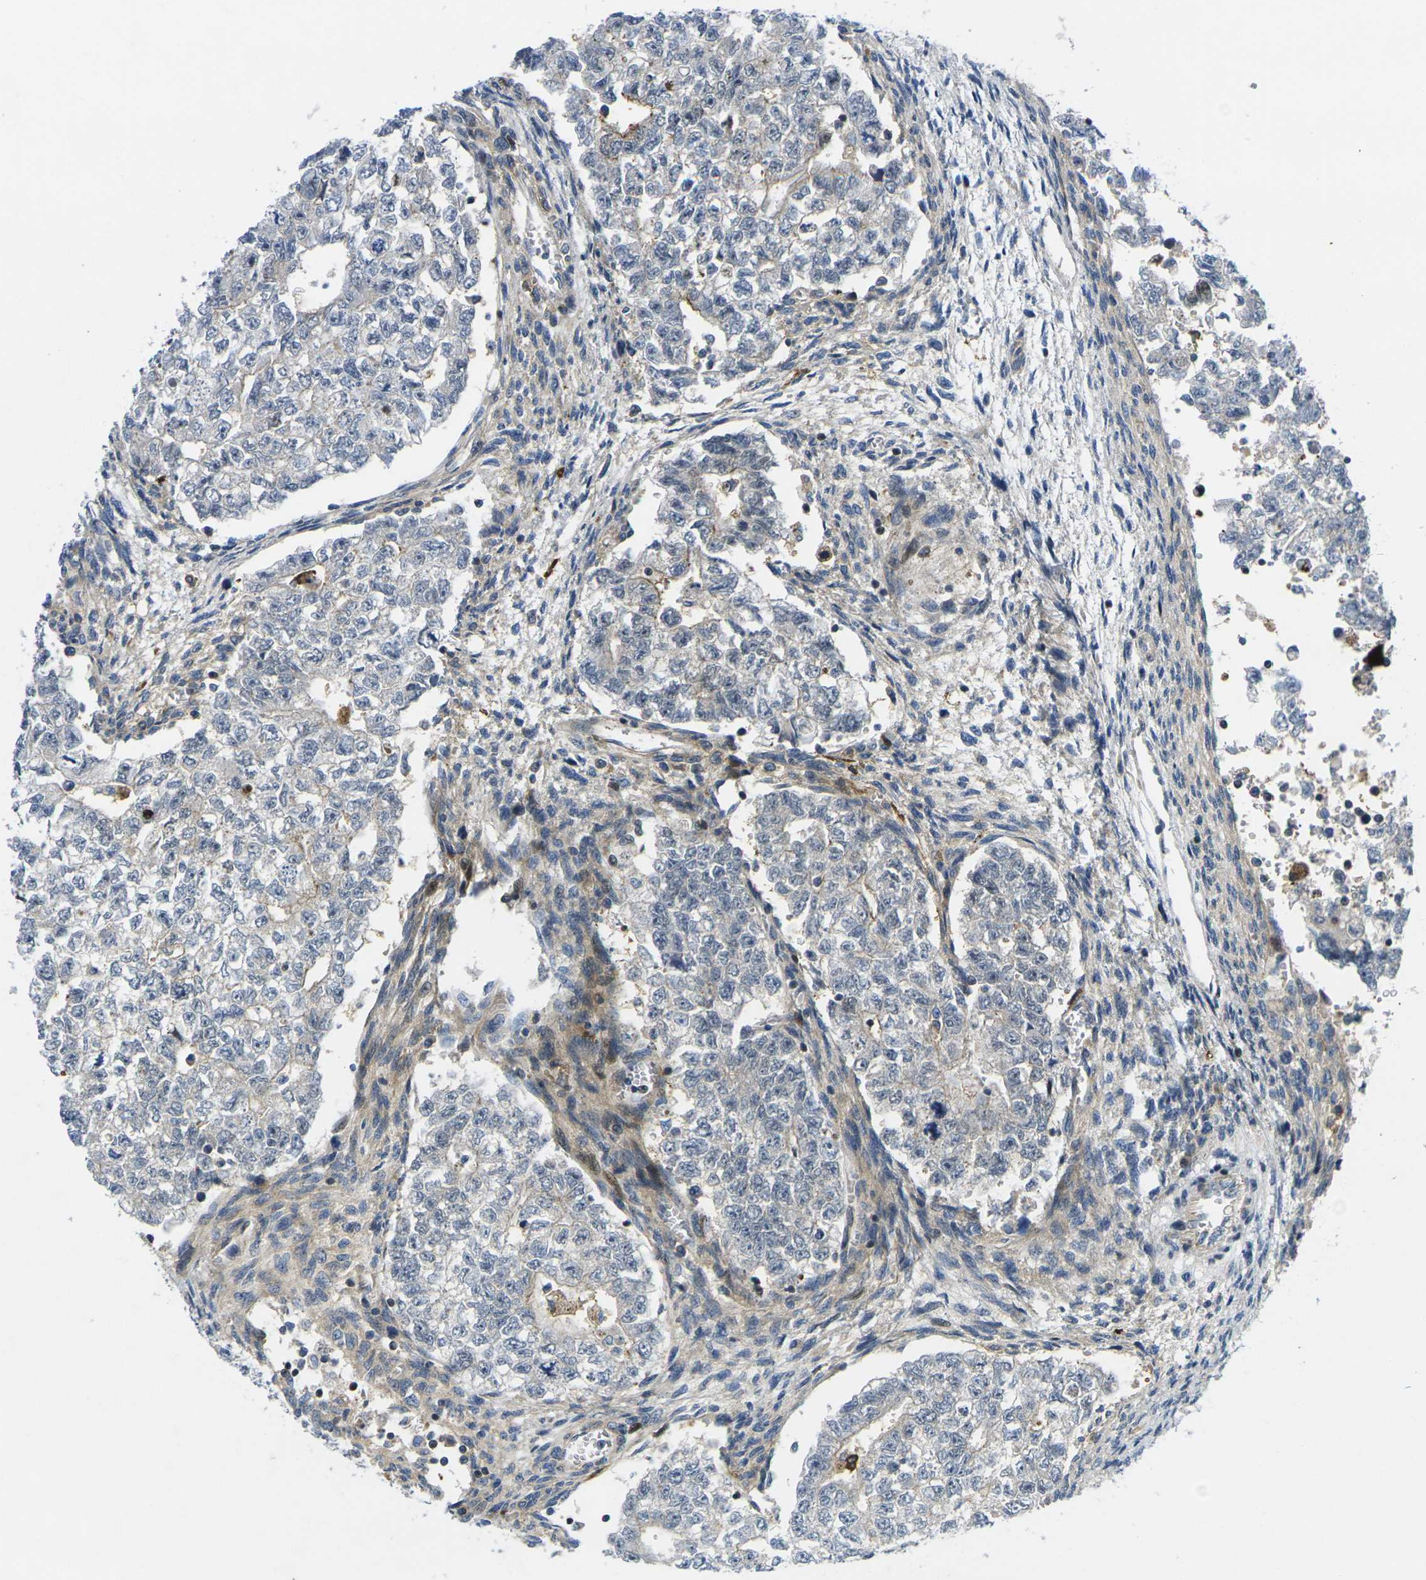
{"staining": {"intensity": "weak", "quantity": "25%-75%", "location": "cytoplasmic/membranous"}, "tissue": "testis cancer", "cell_type": "Tumor cells", "image_type": "cancer", "snomed": [{"axis": "morphology", "description": "Seminoma, NOS"}, {"axis": "morphology", "description": "Carcinoma, Embryonal, NOS"}, {"axis": "topography", "description": "Testis"}], "caption": "The micrograph reveals a brown stain indicating the presence of a protein in the cytoplasmic/membranous of tumor cells in testis cancer.", "gene": "ROBO2", "patient": {"sex": "male", "age": 38}}